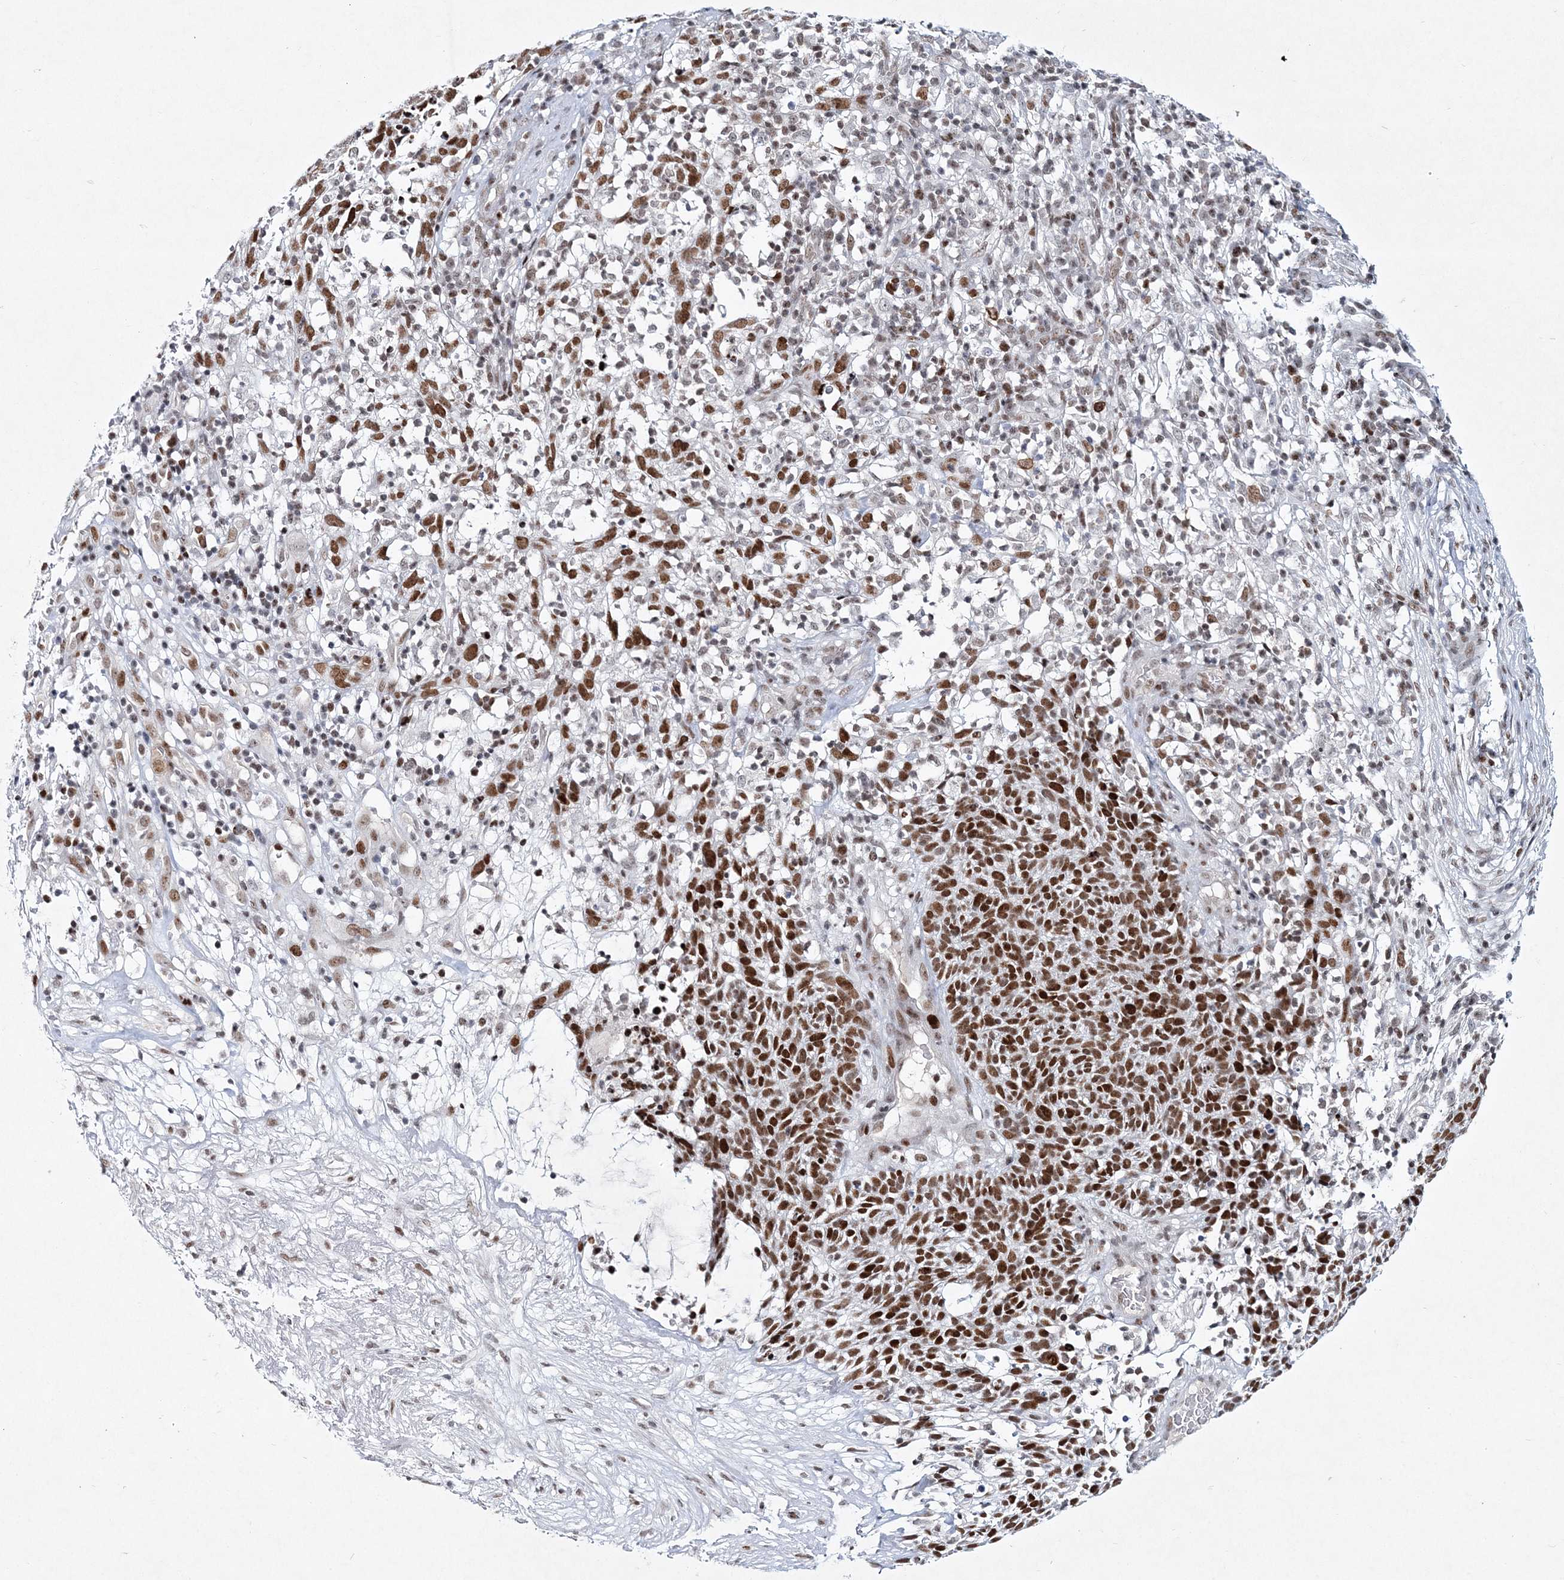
{"staining": {"intensity": "strong", "quantity": ">75%", "location": "nuclear"}, "tissue": "skin cancer", "cell_type": "Tumor cells", "image_type": "cancer", "snomed": [{"axis": "morphology", "description": "Squamous cell carcinoma, NOS"}, {"axis": "topography", "description": "Skin"}], "caption": "A high-resolution image shows IHC staining of skin cancer (squamous cell carcinoma), which shows strong nuclear positivity in about >75% of tumor cells.", "gene": "LRRFIP2", "patient": {"sex": "female", "age": 90}}